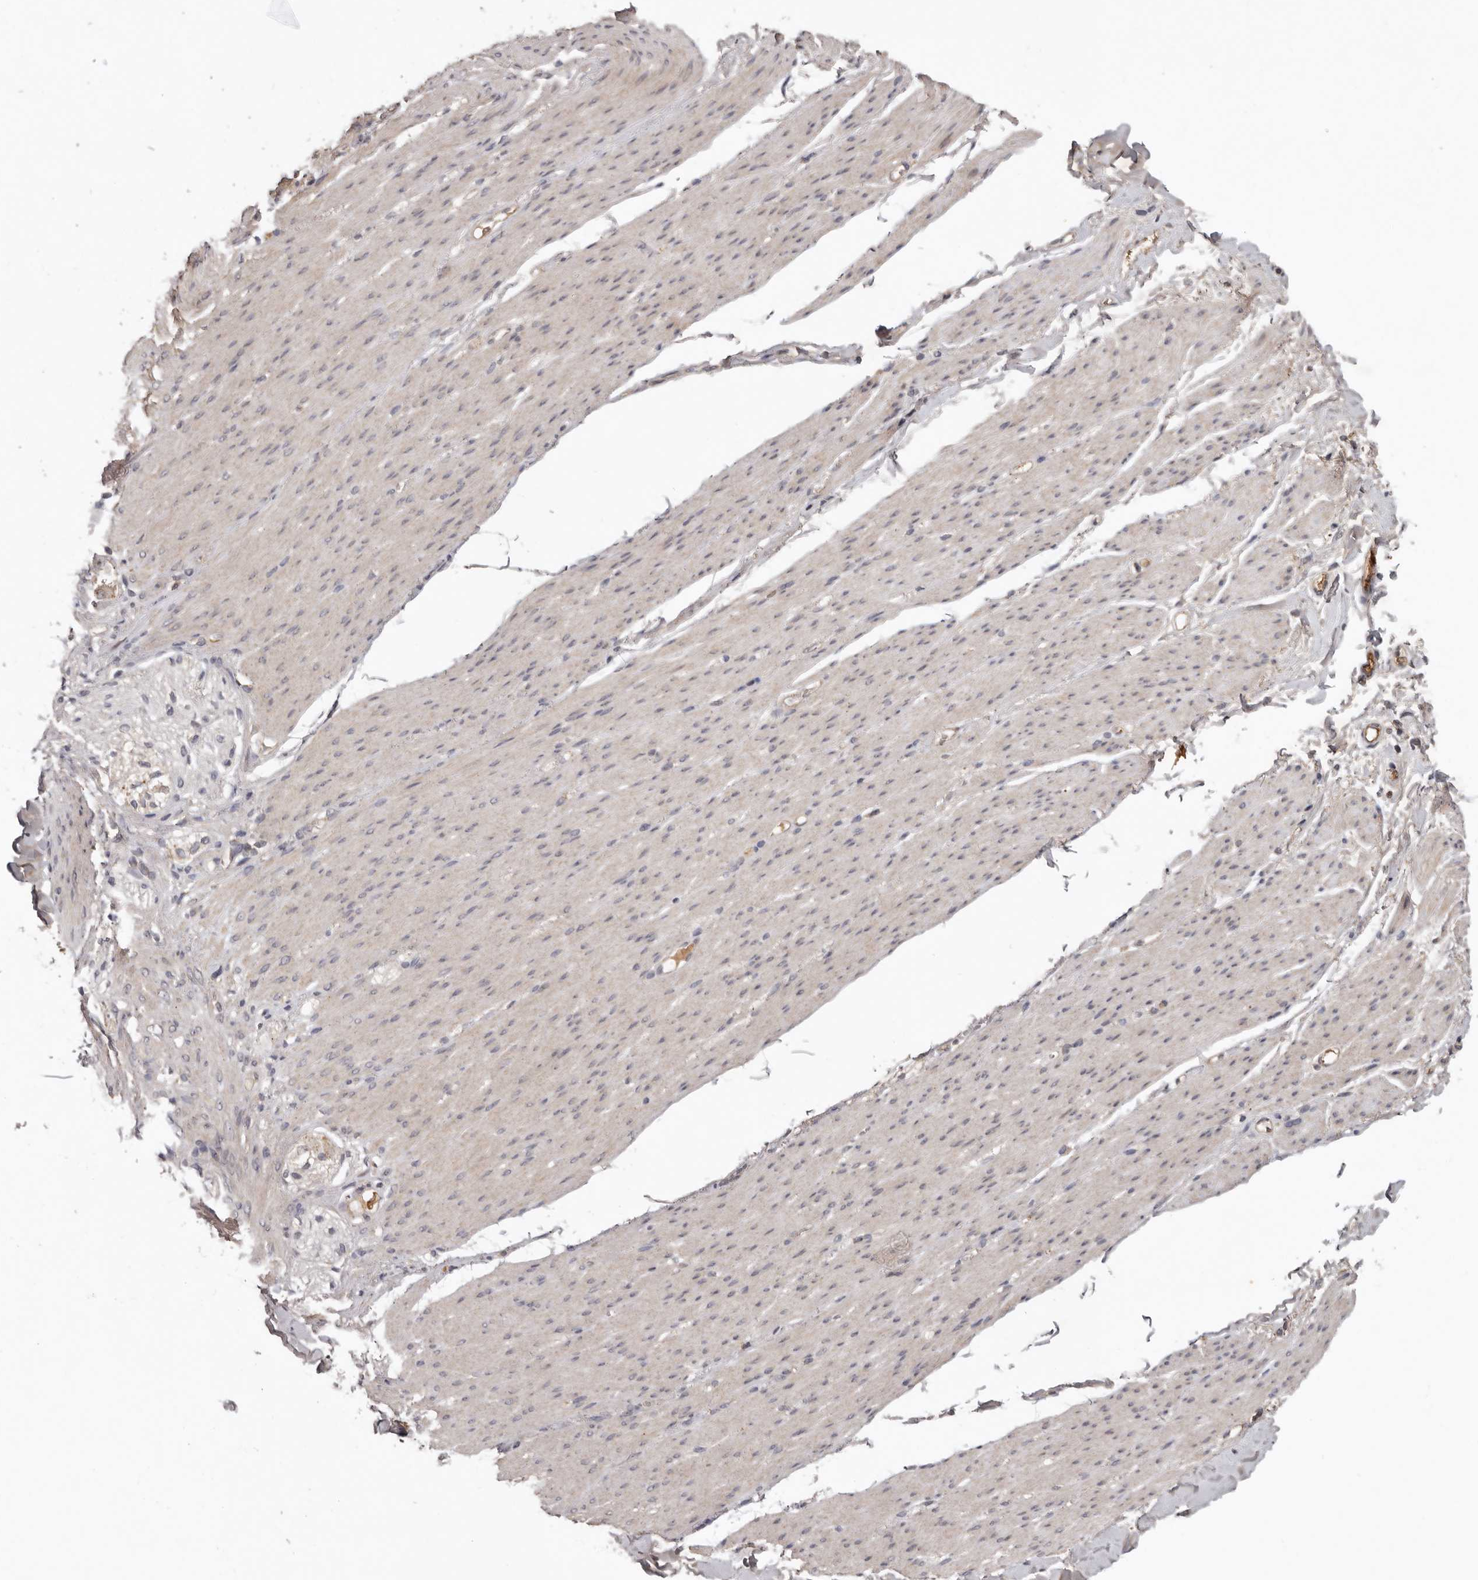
{"staining": {"intensity": "negative", "quantity": "none", "location": "none"}, "tissue": "smooth muscle", "cell_type": "Smooth muscle cells", "image_type": "normal", "snomed": [{"axis": "morphology", "description": "Normal tissue, NOS"}, {"axis": "topography", "description": "Colon"}, {"axis": "topography", "description": "Peripheral nerve tissue"}], "caption": "Photomicrograph shows no protein staining in smooth muscle cells of benign smooth muscle. (Stains: DAB (3,3'-diaminobenzidine) IHC with hematoxylin counter stain, Microscopy: brightfield microscopy at high magnification).", "gene": "NMUR1", "patient": {"sex": "female", "age": 61}}